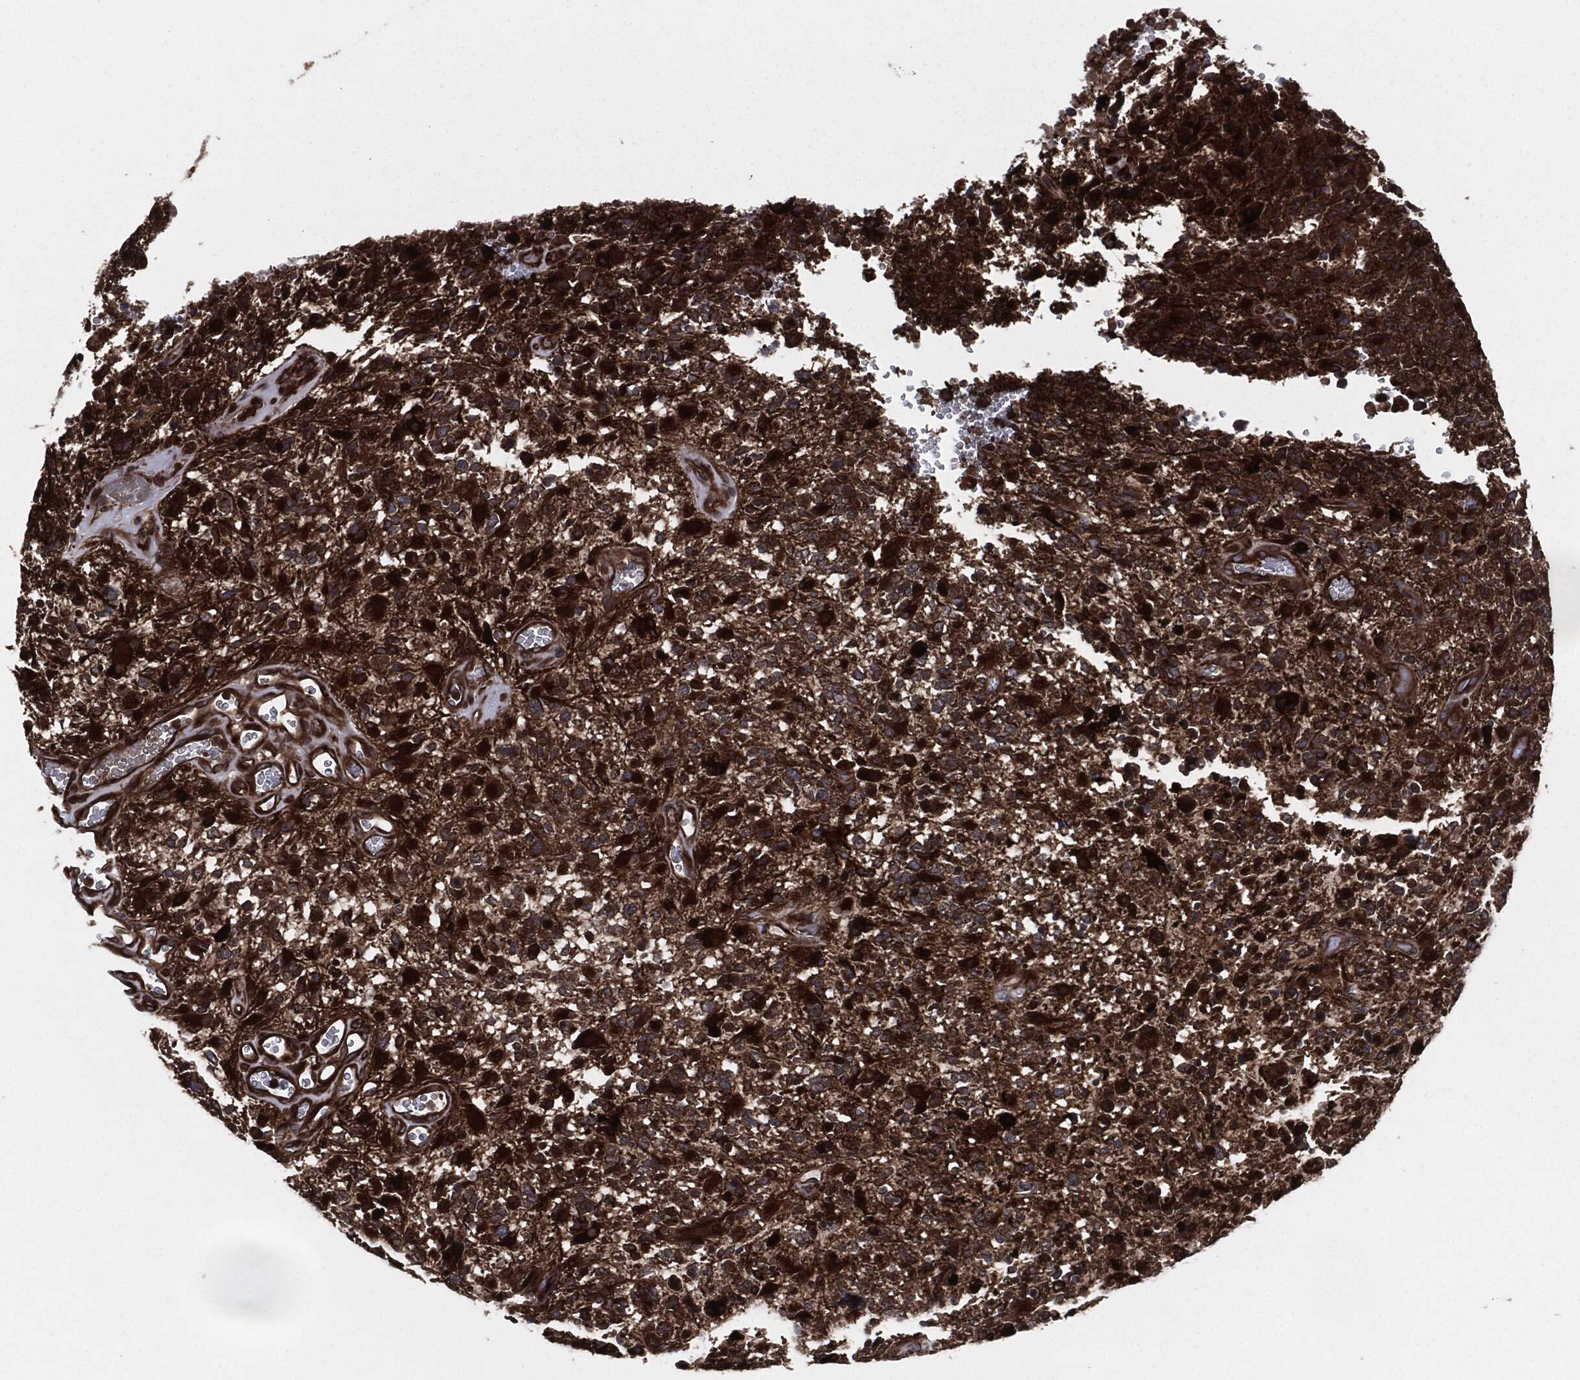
{"staining": {"intensity": "strong", "quantity": ">75%", "location": "cytoplasmic/membranous"}, "tissue": "glioma", "cell_type": "Tumor cells", "image_type": "cancer", "snomed": [{"axis": "morphology", "description": "Glioma, malignant, High grade"}, {"axis": "topography", "description": "Brain"}], "caption": "Protein staining of malignant glioma (high-grade) tissue exhibits strong cytoplasmic/membranous positivity in about >75% of tumor cells. (Brightfield microscopy of DAB IHC at high magnification).", "gene": "RAP1GDS1", "patient": {"sex": "female", "age": 71}}